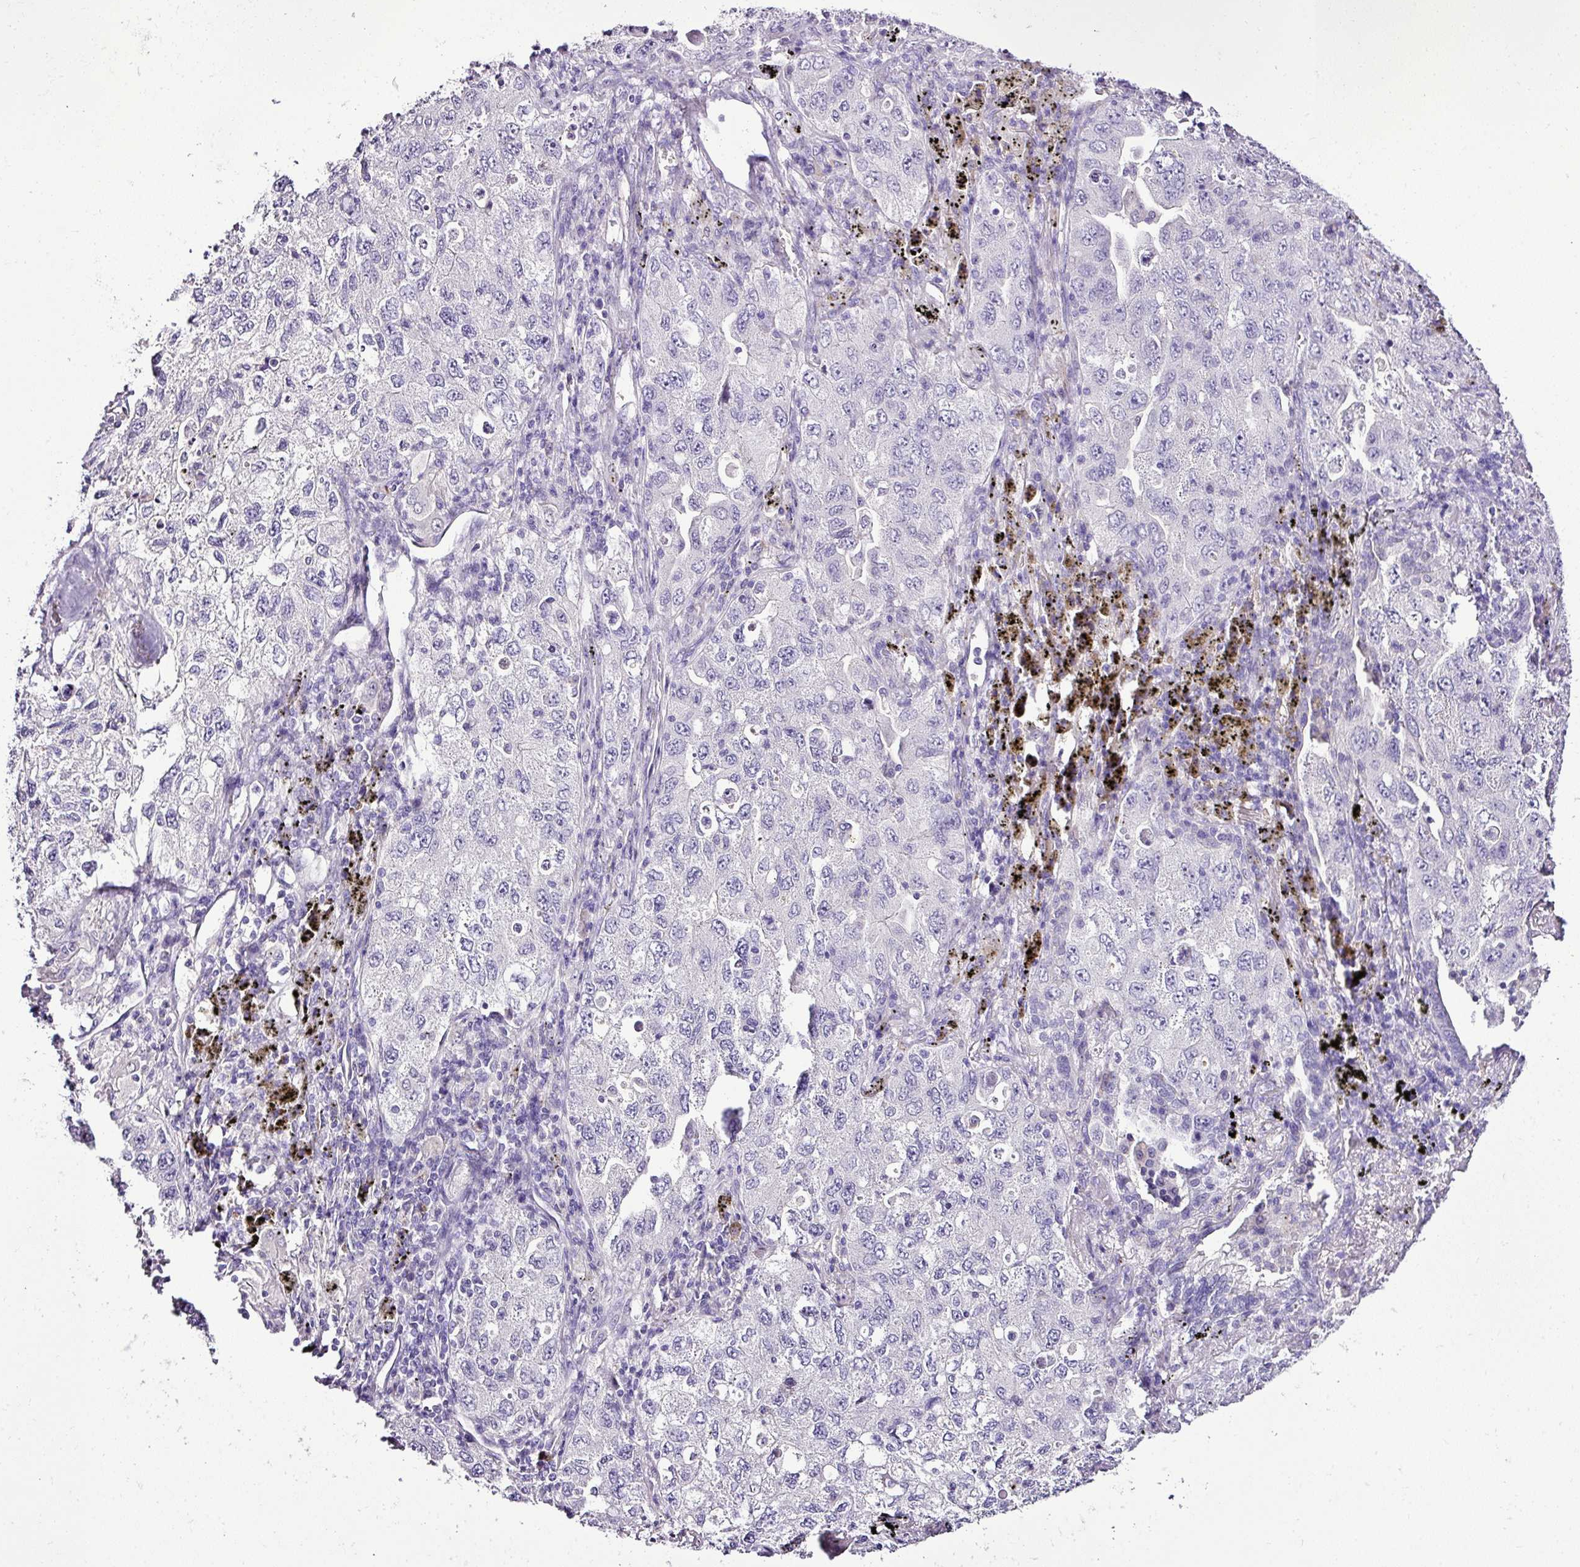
{"staining": {"intensity": "negative", "quantity": "none", "location": "none"}, "tissue": "lung cancer", "cell_type": "Tumor cells", "image_type": "cancer", "snomed": [{"axis": "morphology", "description": "Adenocarcinoma, NOS"}, {"axis": "topography", "description": "Lung"}], "caption": "Lung cancer was stained to show a protein in brown. There is no significant staining in tumor cells.", "gene": "ESR1", "patient": {"sex": "female", "age": 57}}